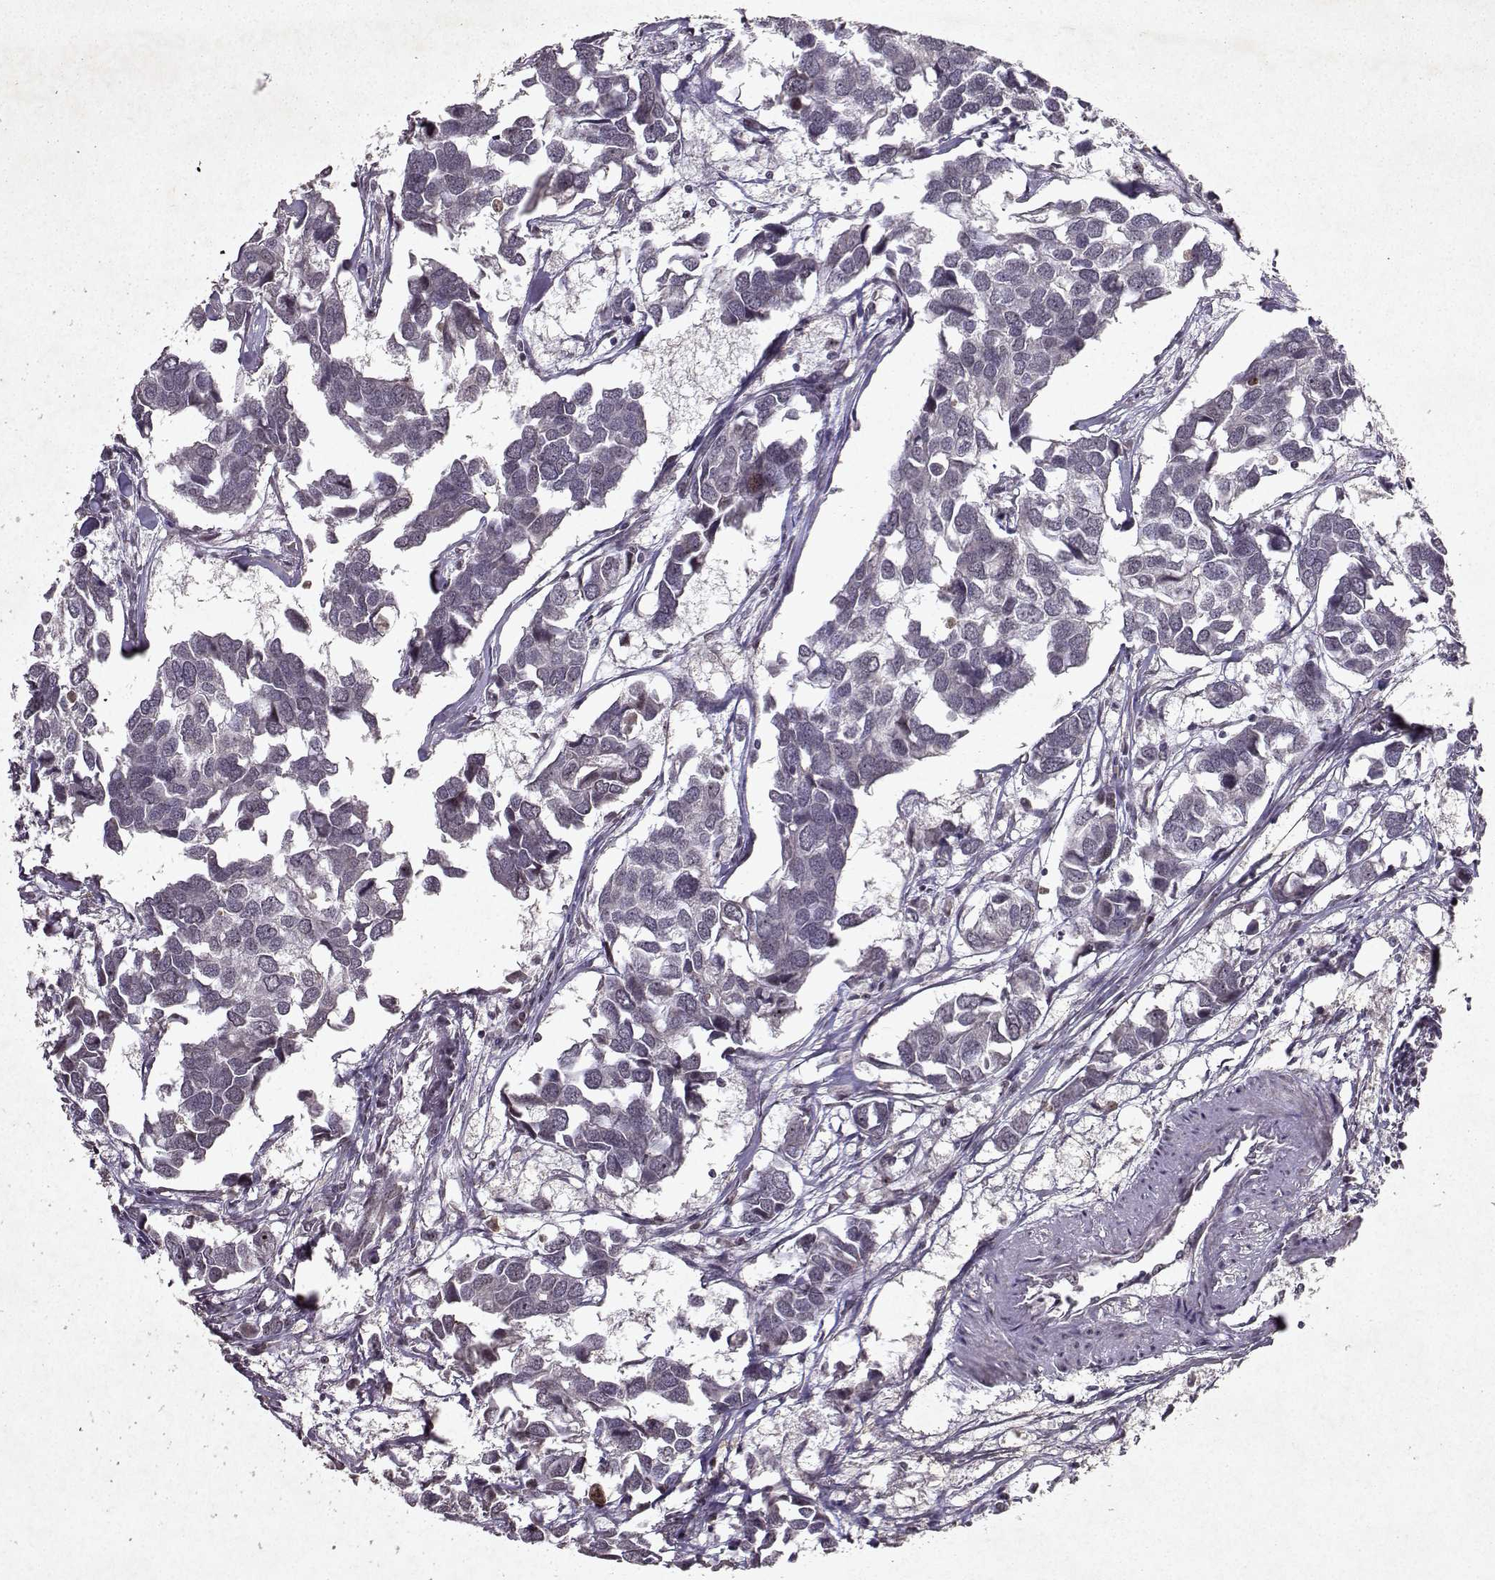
{"staining": {"intensity": "negative", "quantity": "none", "location": "none"}, "tissue": "breast cancer", "cell_type": "Tumor cells", "image_type": "cancer", "snomed": [{"axis": "morphology", "description": "Duct carcinoma"}, {"axis": "topography", "description": "Breast"}], "caption": "DAB immunohistochemical staining of human breast cancer (invasive ductal carcinoma) displays no significant positivity in tumor cells.", "gene": "DDX56", "patient": {"sex": "female", "age": 83}}